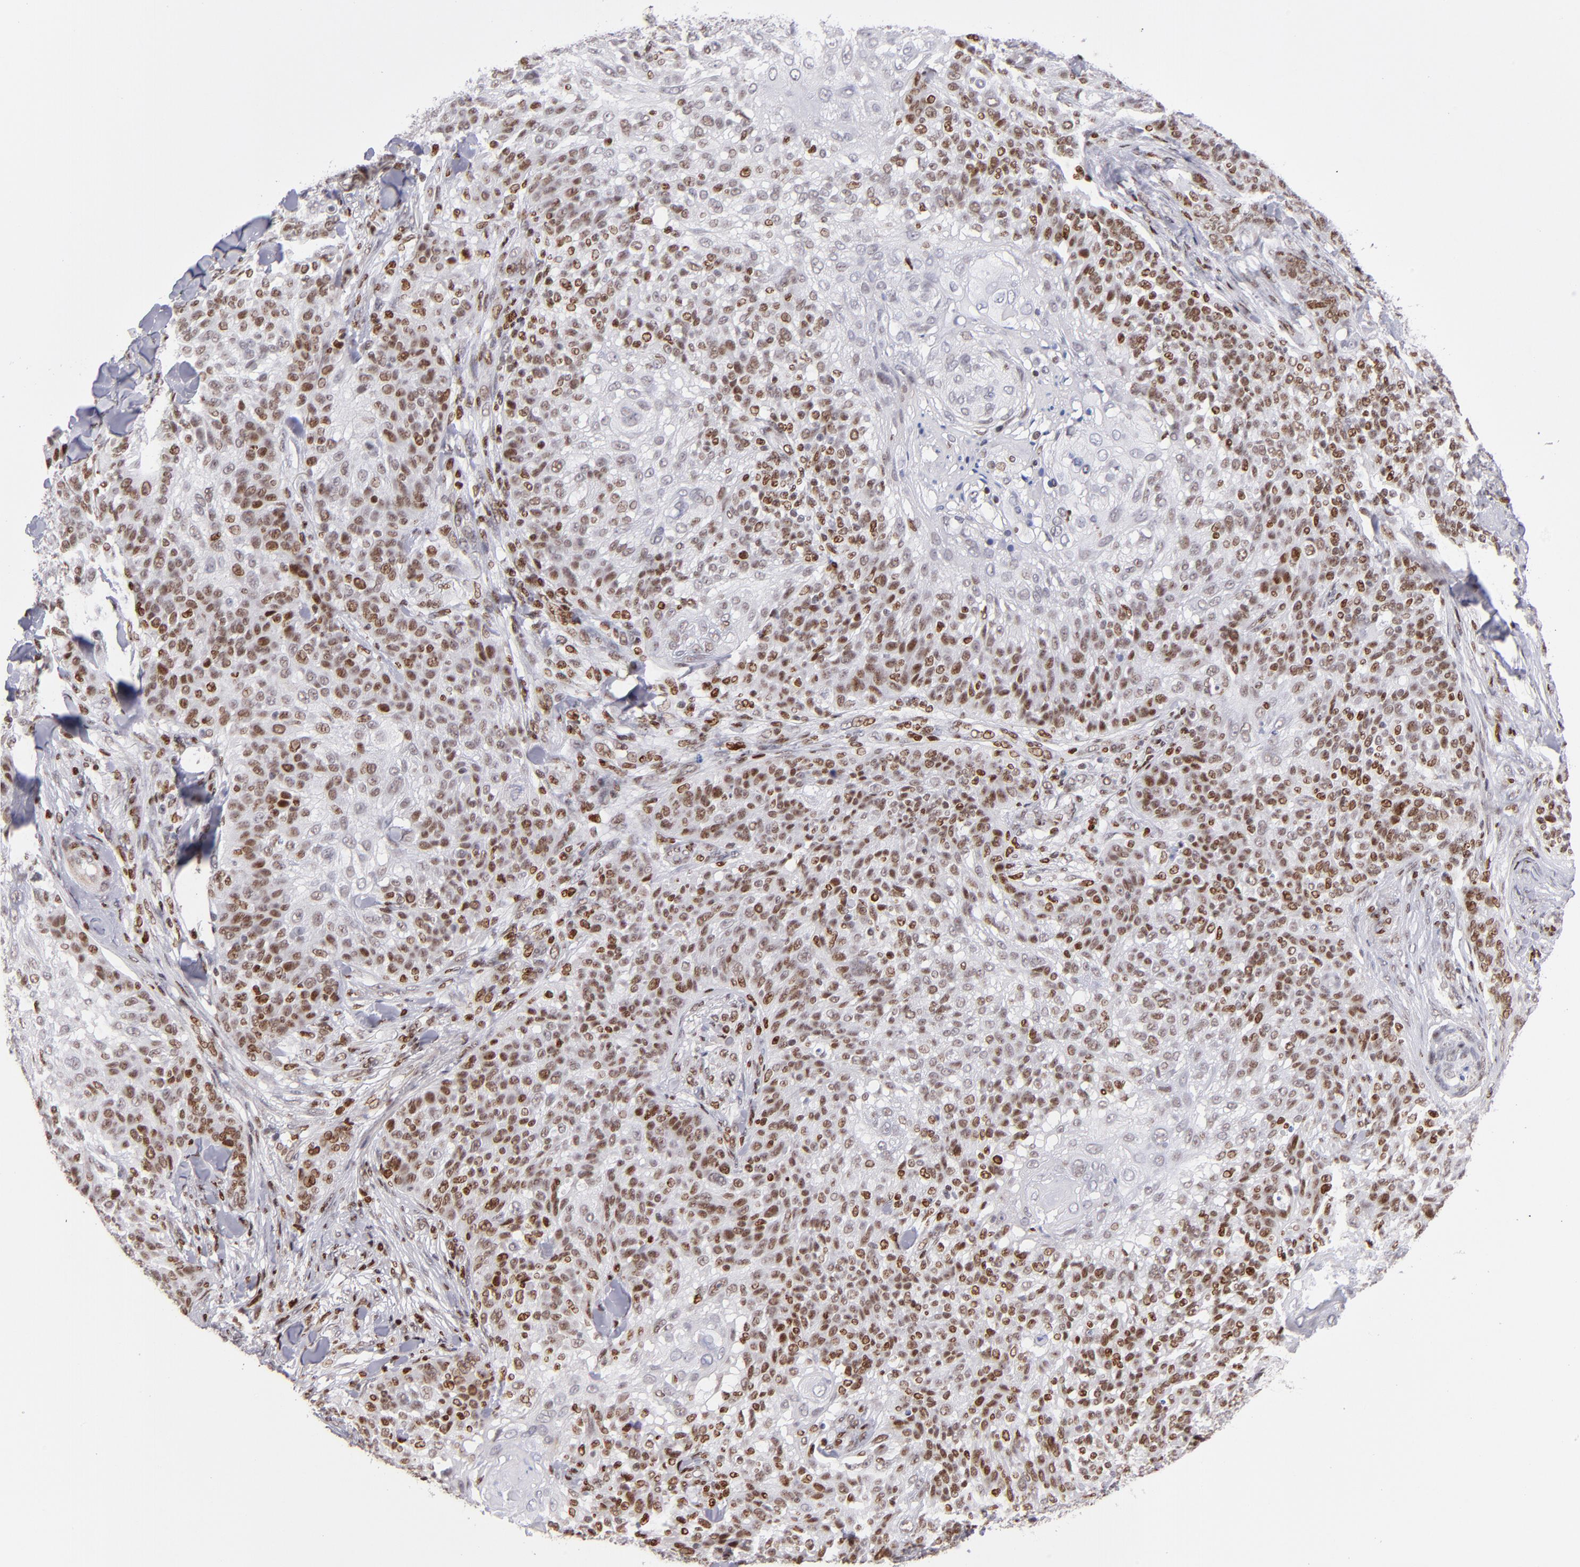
{"staining": {"intensity": "moderate", "quantity": ">75%", "location": "nuclear"}, "tissue": "skin cancer", "cell_type": "Tumor cells", "image_type": "cancer", "snomed": [{"axis": "morphology", "description": "Normal tissue, NOS"}, {"axis": "morphology", "description": "Squamous cell carcinoma, NOS"}, {"axis": "topography", "description": "Skin"}], "caption": "High-magnification brightfield microscopy of squamous cell carcinoma (skin) stained with DAB (brown) and counterstained with hematoxylin (blue). tumor cells exhibit moderate nuclear positivity is seen in approximately>75% of cells. Using DAB (3,3'-diaminobenzidine) (brown) and hematoxylin (blue) stains, captured at high magnification using brightfield microscopy.", "gene": "POLA1", "patient": {"sex": "female", "age": 83}}